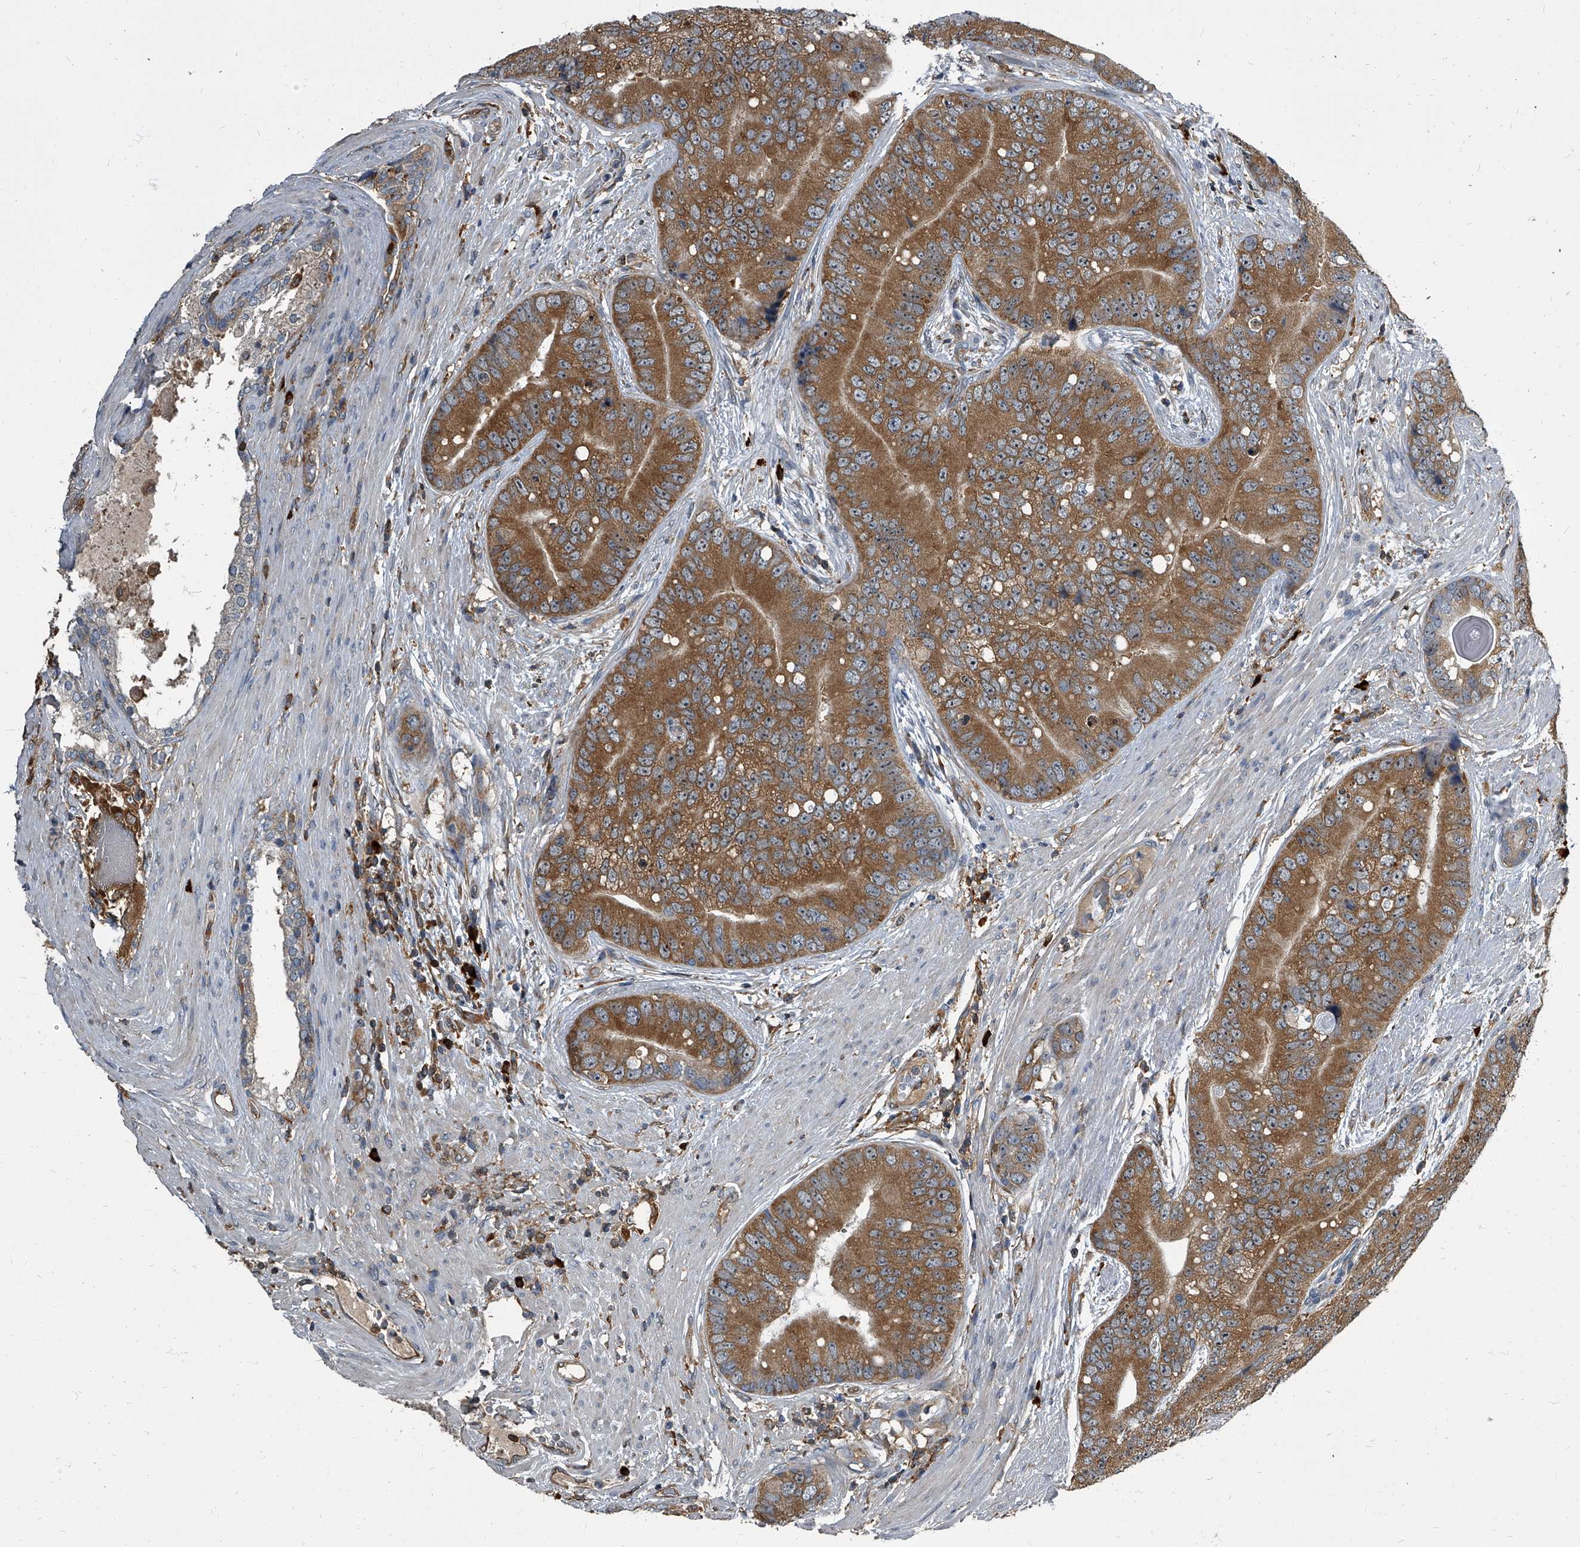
{"staining": {"intensity": "moderate", "quantity": ">75%", "location": "cytoplasmic/membranous"}, "tissue": "prostate cancer", "cell_type": "Tumor cells", "image_type": "cancer", "snomed": [{"axis": "morphology", "description": "Adenocarcinoma, High grade"}, {"axis": "topography", "description": "Prostate"}], "caption": "Protein expression analysis of human prostate adenocarcinoma (high-grade) reveals moderate cytoplasmic/membranous positivity in about >75% of tumor cells. (brown staining indicates protein expression, while blue staining denotes nuclei).", "gene": "CDV3", "patient": {"sex": "male", "age": 70}}